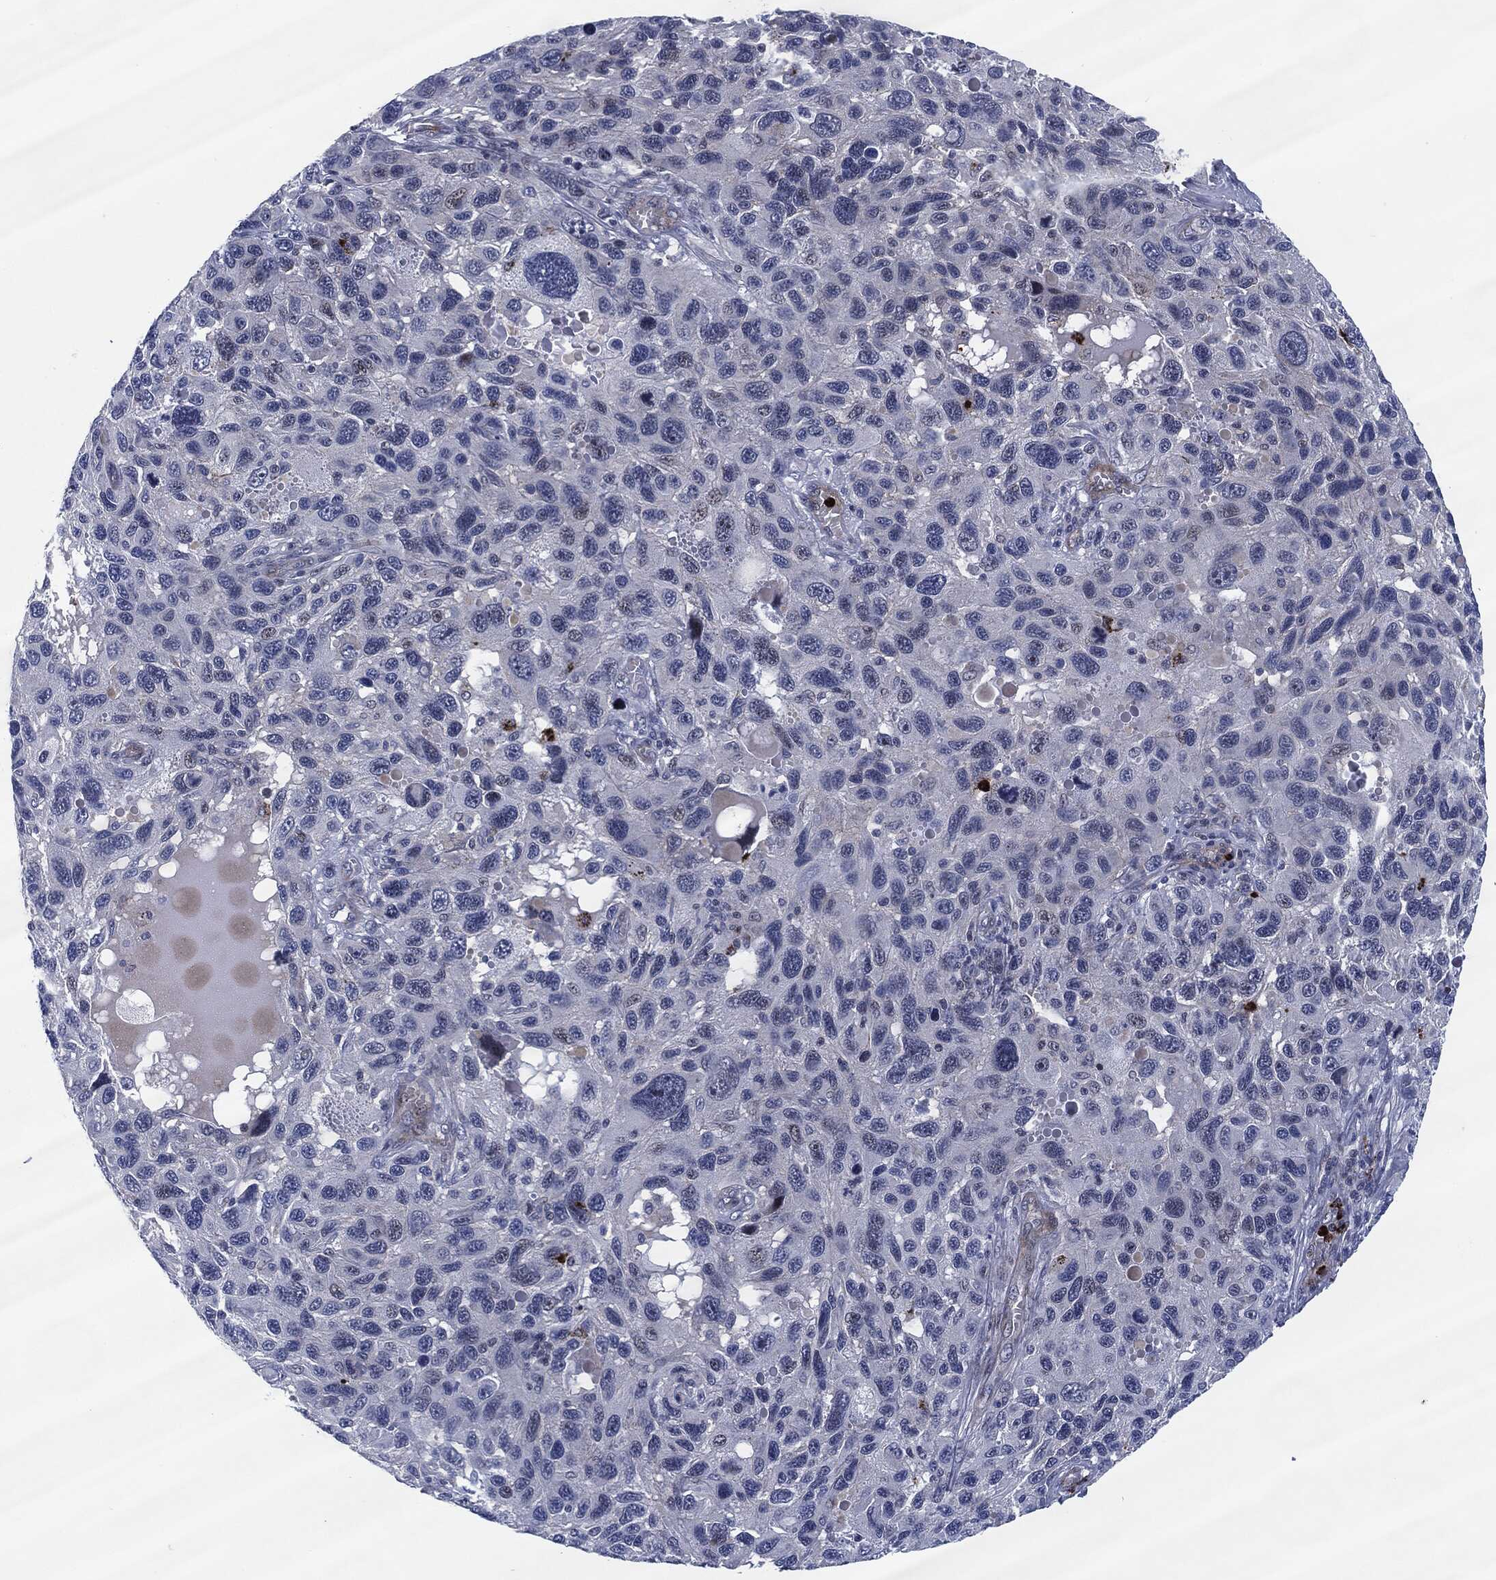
{"staining": {"intensity": "negative", "quantity": "none", "location": "none"}, "tissue": "melanoma", "cell_type": "Tumor cells", "image_type": "cancer", "snomed": [{"axis": "morphology", "description": "Malignant melanoma, NOS"}, {"axis": "topography", "description": "Skin"}], "caption": "DAB immunohistochemical staining of human melanoma shows no significant staining in tumor cells.", "gene": "MPO", "patient": {"sex": "male", "age": 53}}